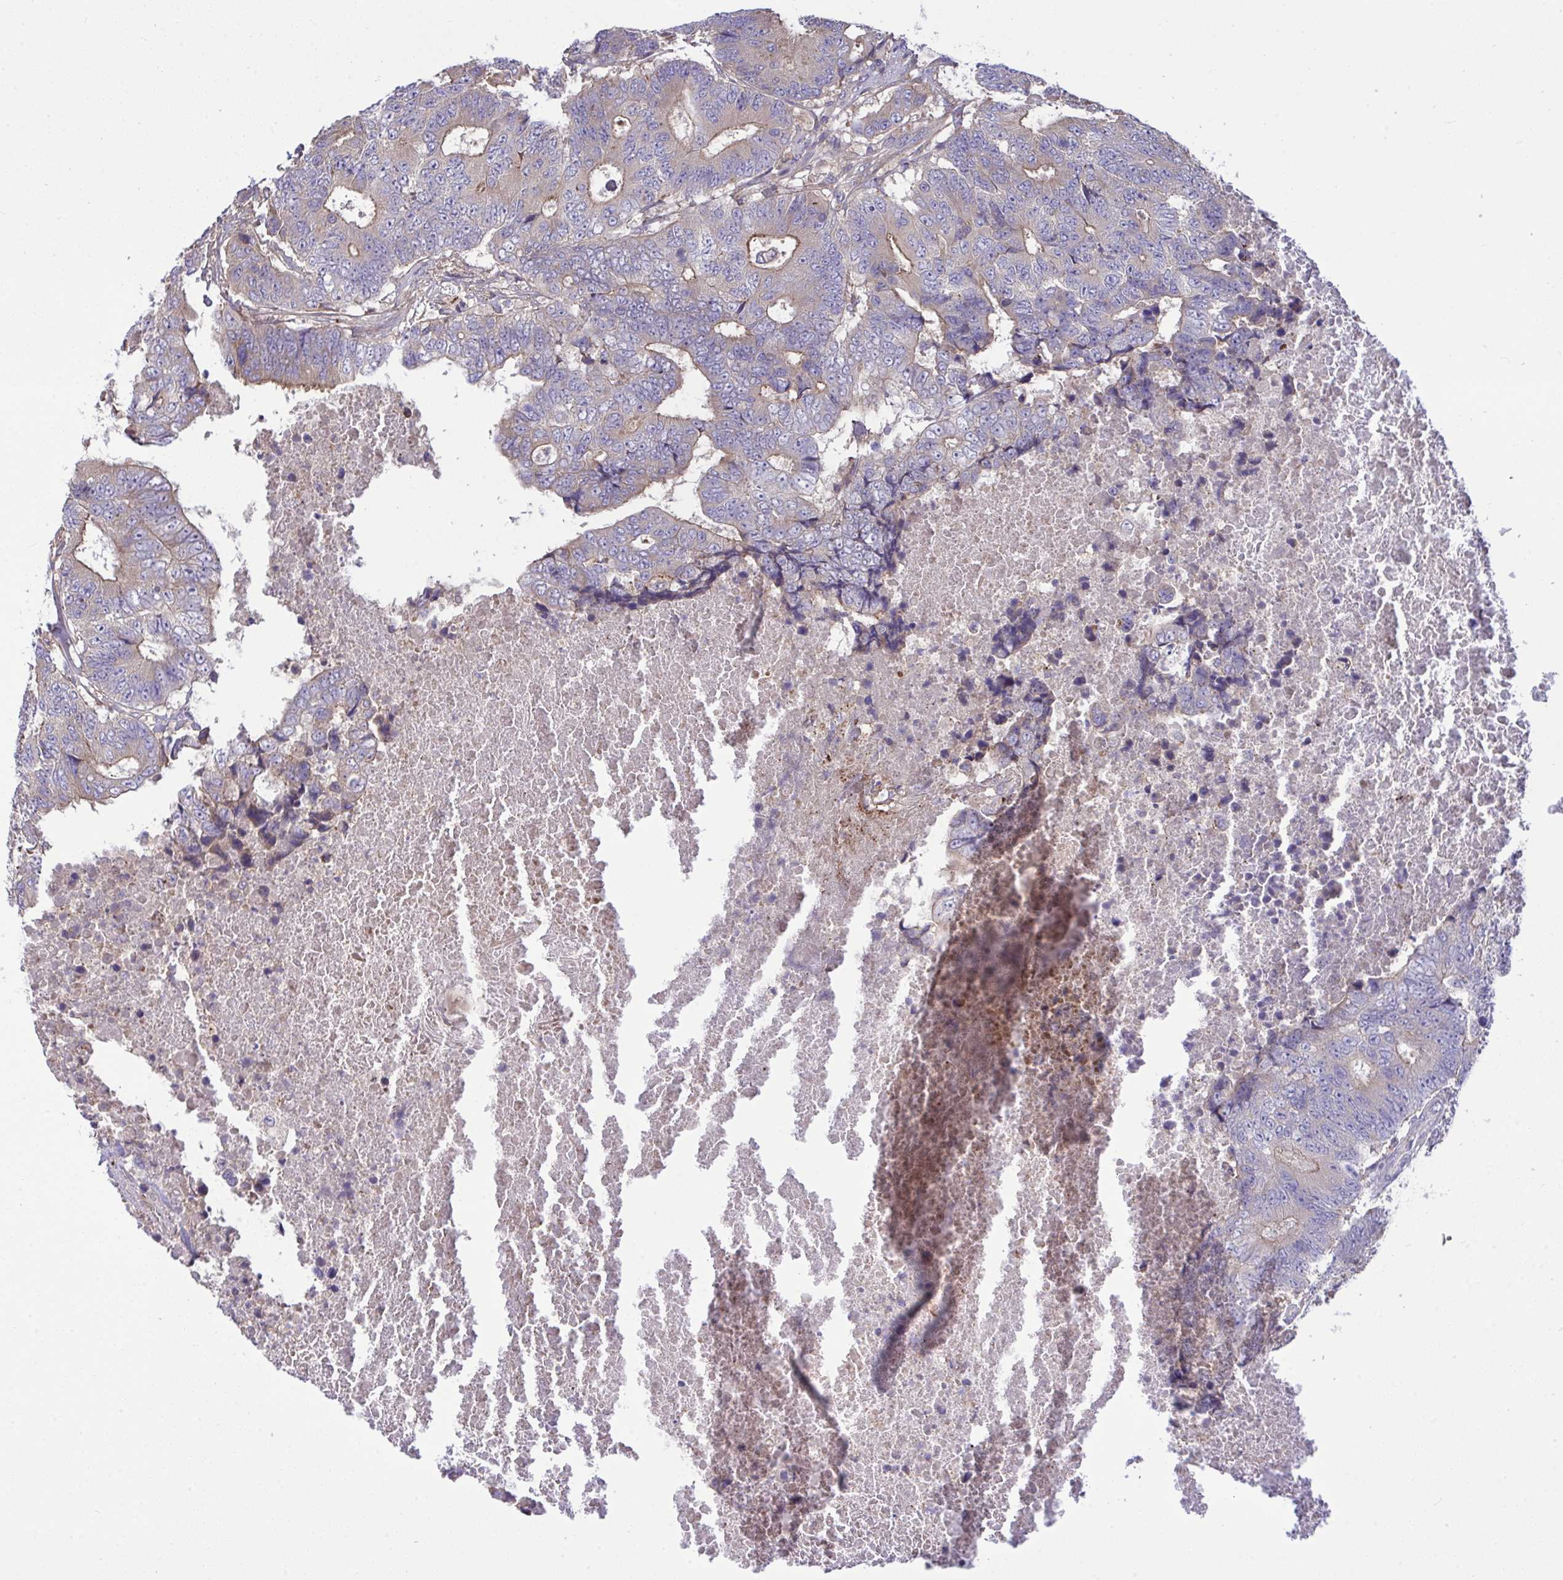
{"staining": {"intensity": "weak", "quantity": "<25%", "location": "cytoplasmic/membranous"}, "tissue": "colorectal cancer", "cell_type": "Tumor cells", "image_type": "cancer", "snomed": [{"axis": "morphology", "description": "Adenocarcinoma, NOS"}, {"axis": "topography", "description": "Colon"}], "caption": "IHC of human adenocarcinoma (colorectal) reveals no expression in tumor cells.", "gene": "GRB14", "patient": {"sex": "female", "age": 48}}